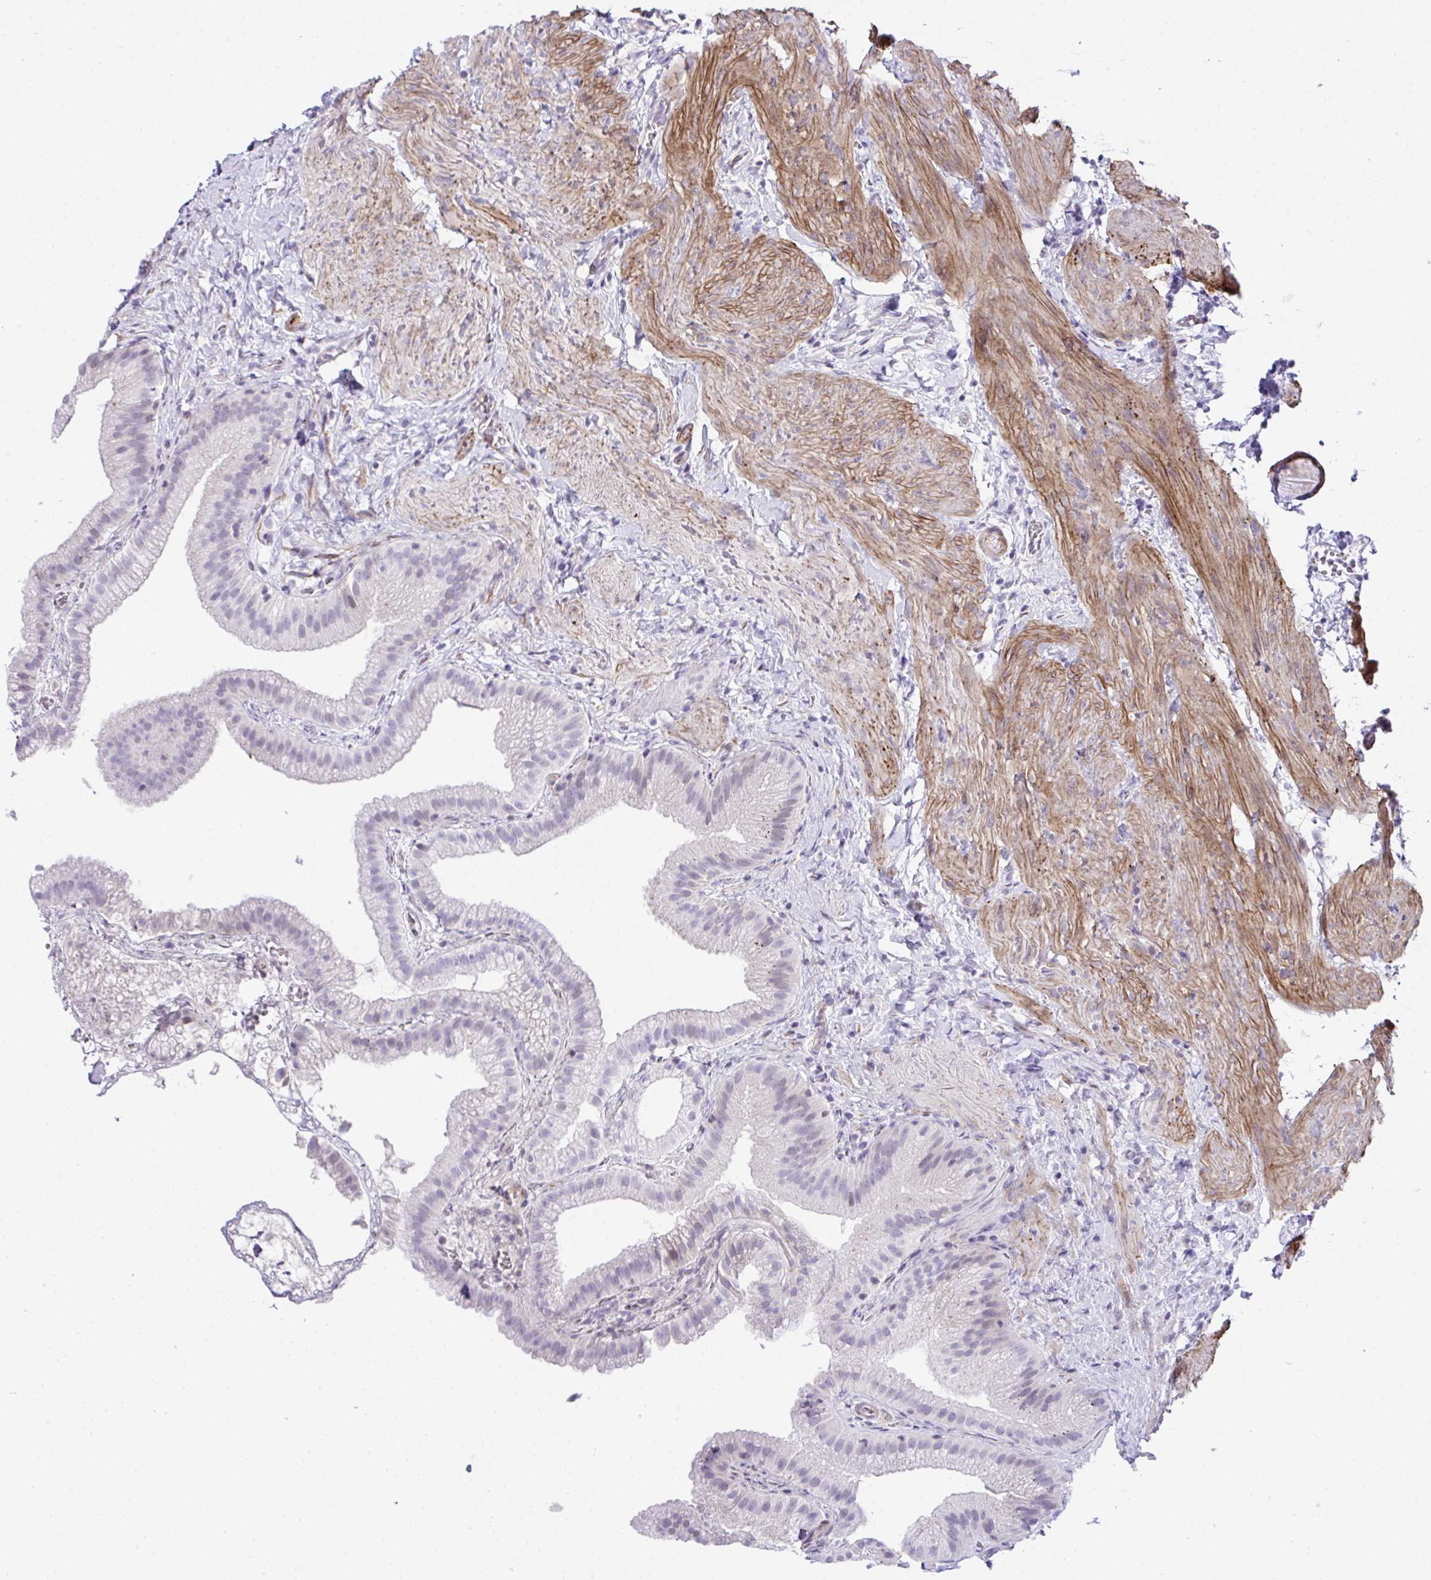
{"staining": {"intensity": "moderate", "quantity": "<25%", "location": "nuclear"}, "tissue": "gallbladder", "cell_type": "Glandular cells", "image_type": "normal", "snomed": [{"axis": "morphology", "description": "Normal tissue, NOS"}, {"axis": "topography", "description": "Gallbladder"}], "caption": "Gallbladder stained for a protein demonstrates moderate nuclear positivity in glandular cells. Nuclei are stained in blue.", "gene": "FBXO34", "patient": {"sex": "female", "age": 63}}